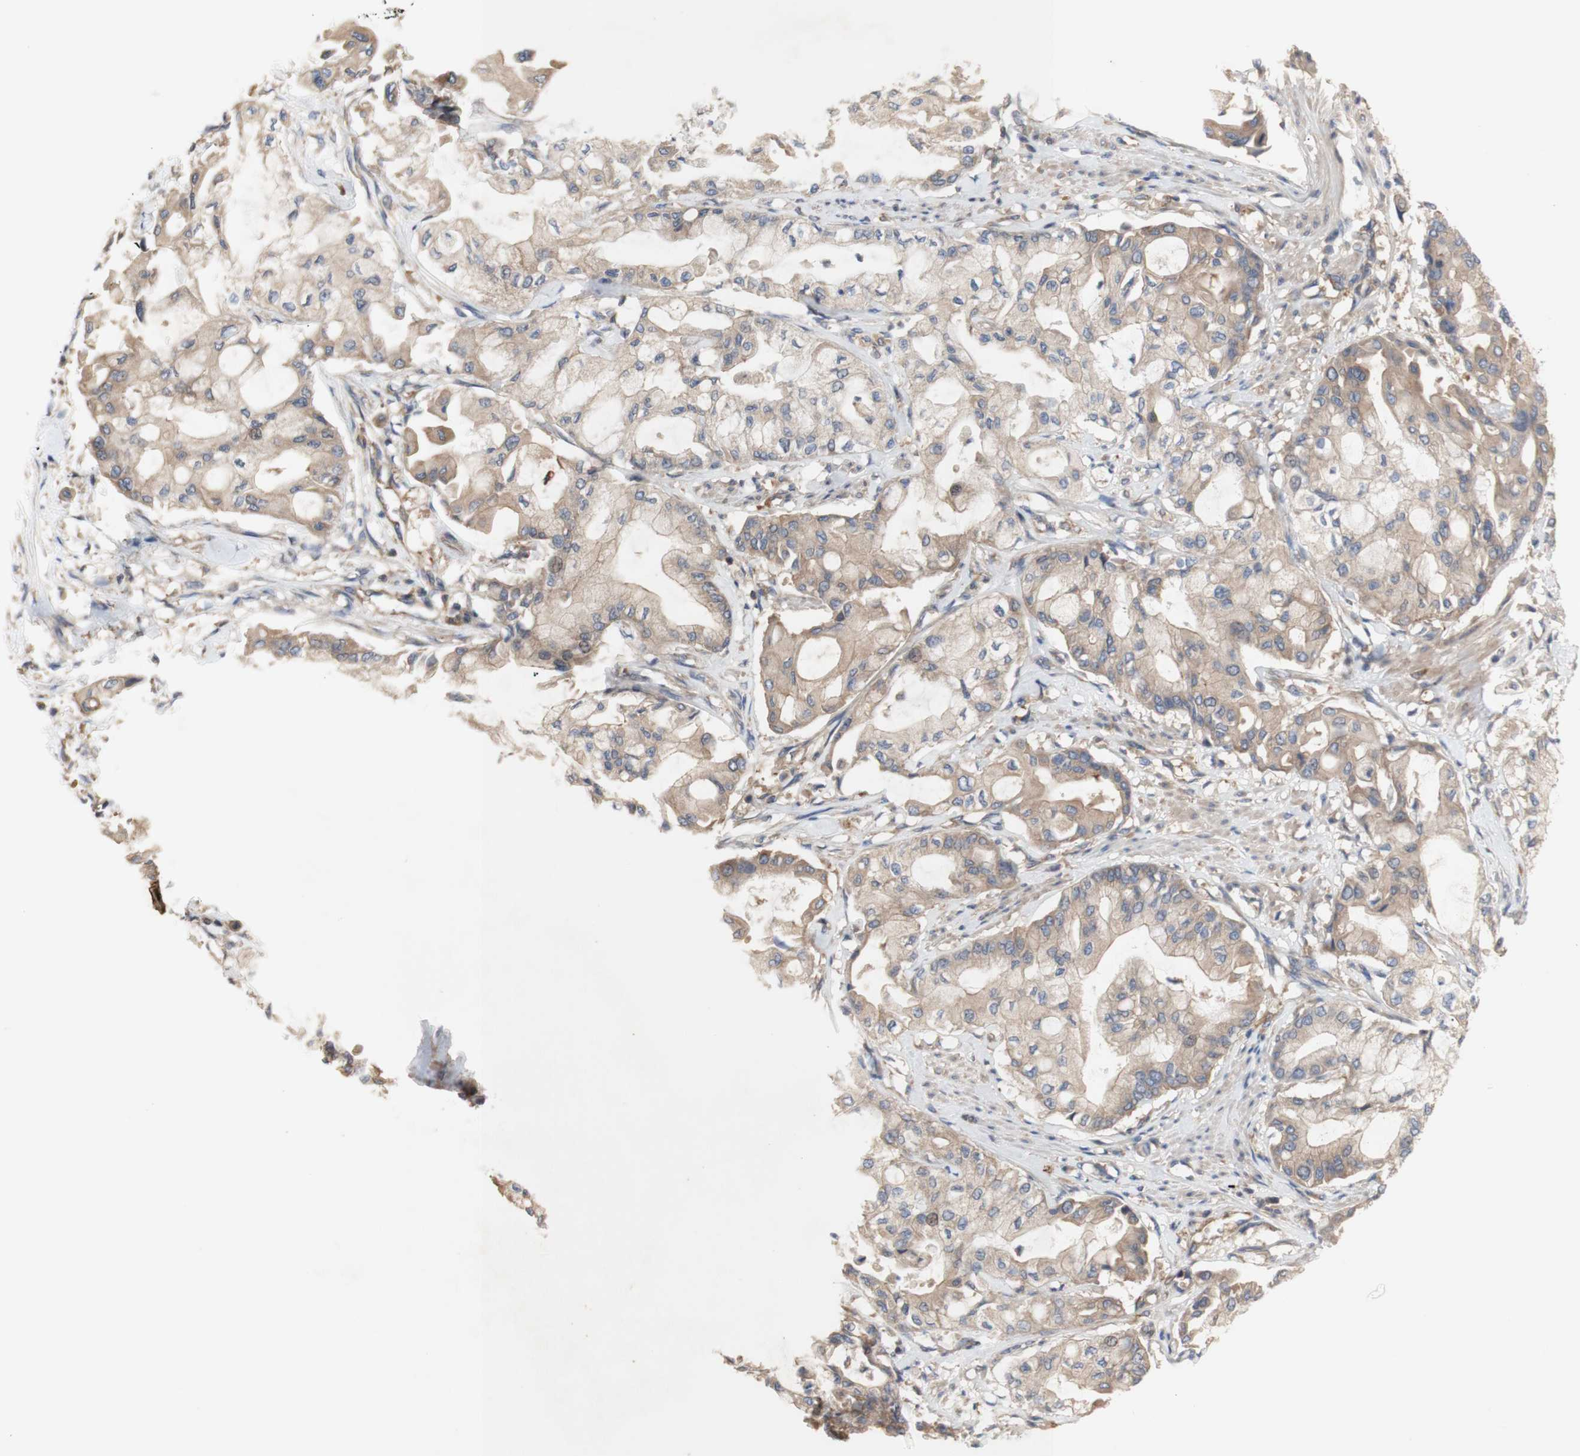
{"staining": {"intensity": "moderate", "quantity": ">75%", "location": "cytoplasmic/membranous"}, "tissue": "pancreatic cancer", "cell_type": "Tumor cells", "image_type": "cancer", "snomed": [{"axis": "morphology", "description": "Adenocarcinoma, NOS"}, {"axis": "morphology", "description": "Adenocarcinoma, metastatic, NOS"}, {"axis": "topography", "description": "Lymph node"}, {"axis": "topography", "description": "Pancreas"}, {"axis": "topography", "description": "Duodenum"}], "caption": "Human metastatic adenocarcinoma (pancreatic) stained with a protein marker exhibits moderate staining in tumor cells.", "gene": "IKBKG", "patient": {"sex": "female", "age": 64}}